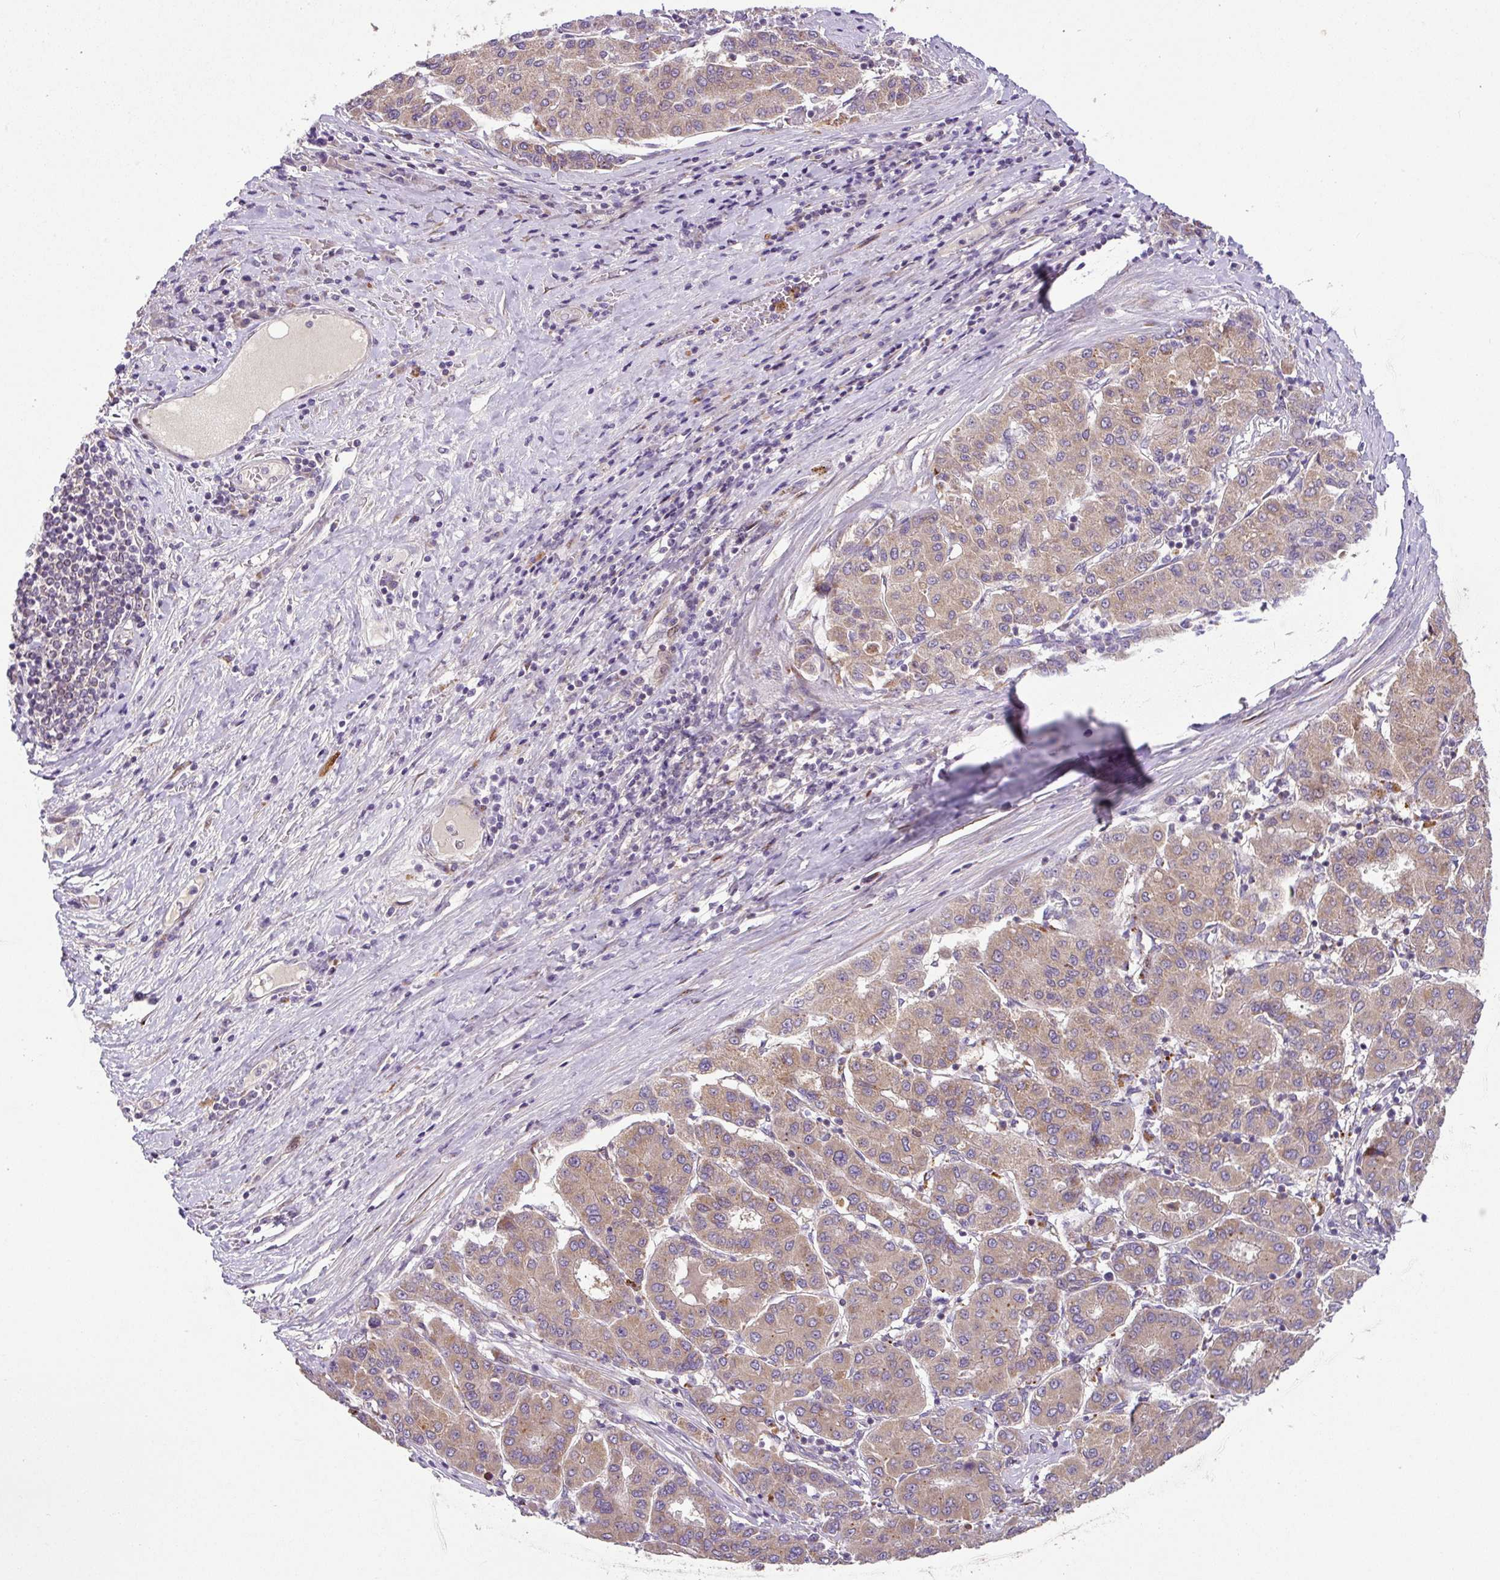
{"staining": {"intensity": "moderate", "quantity": ">75%", "location": "cytoplasmic/membranous"}, "tissue": "liver cancer", "cell_type": "Tumor cells", "image_type": "cancer", "snomed": [{"axis": "morphology", "description": "Carcinoma, Hepatocellular, NOS"}, {"axis": "topography", "description": "Liver"}], "caption": "The histopathology image shows immunohistochemical staining of liver hepatocellular carcinoma. There is moderate cytoplasmic/membranous positivity is present in about >75% of tumor cells. The staining is performed using DAB brown chromogen to label protein expression. The nuclei are counter-stained blue using hematoxylin.", "gene": "SARS2", "patient": {"sex": "male", "age": 65}}